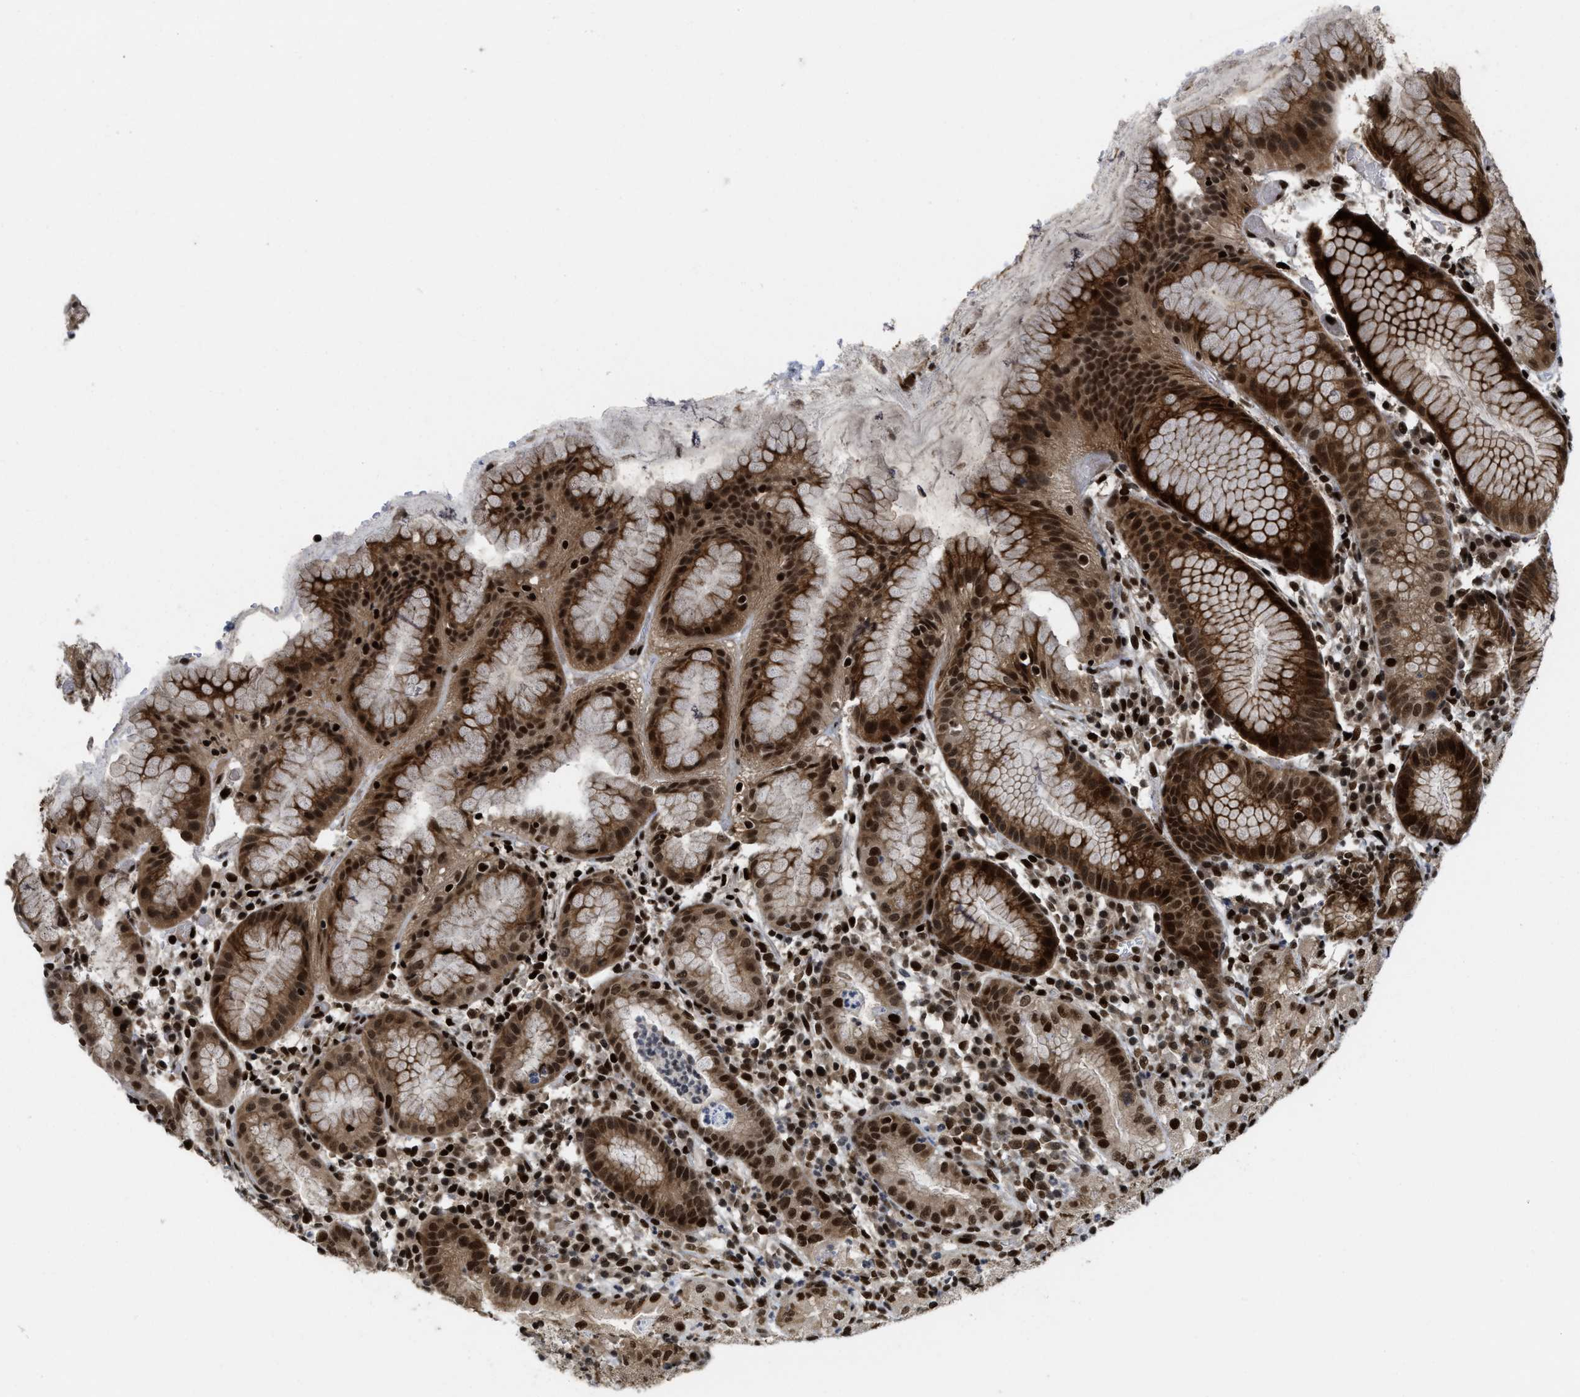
{"staining": {"intensity": "strong", "quantity": "25%-75%", "location": "cytoplasmic/membranous,nuclear"}, "tissue": "stomach", "cell_type": "Glandular cells", "image_type": "normal", "snomed": [{"axis": "morphology", "description": "Normal tissue, NOS"}, {"axis": "topography", "description": "Stomach"}, {"axis": "topography", "description": "Stomach, lower"}], "caption": "About 25%-75% of glandular cells in normal stomach show strong cytoplasmic/membranous,nuclear protein staining as visualized by brown immunohistochemical staining.", "gene": "RFX5", "patient": {"sex": "female", "age": 75}}